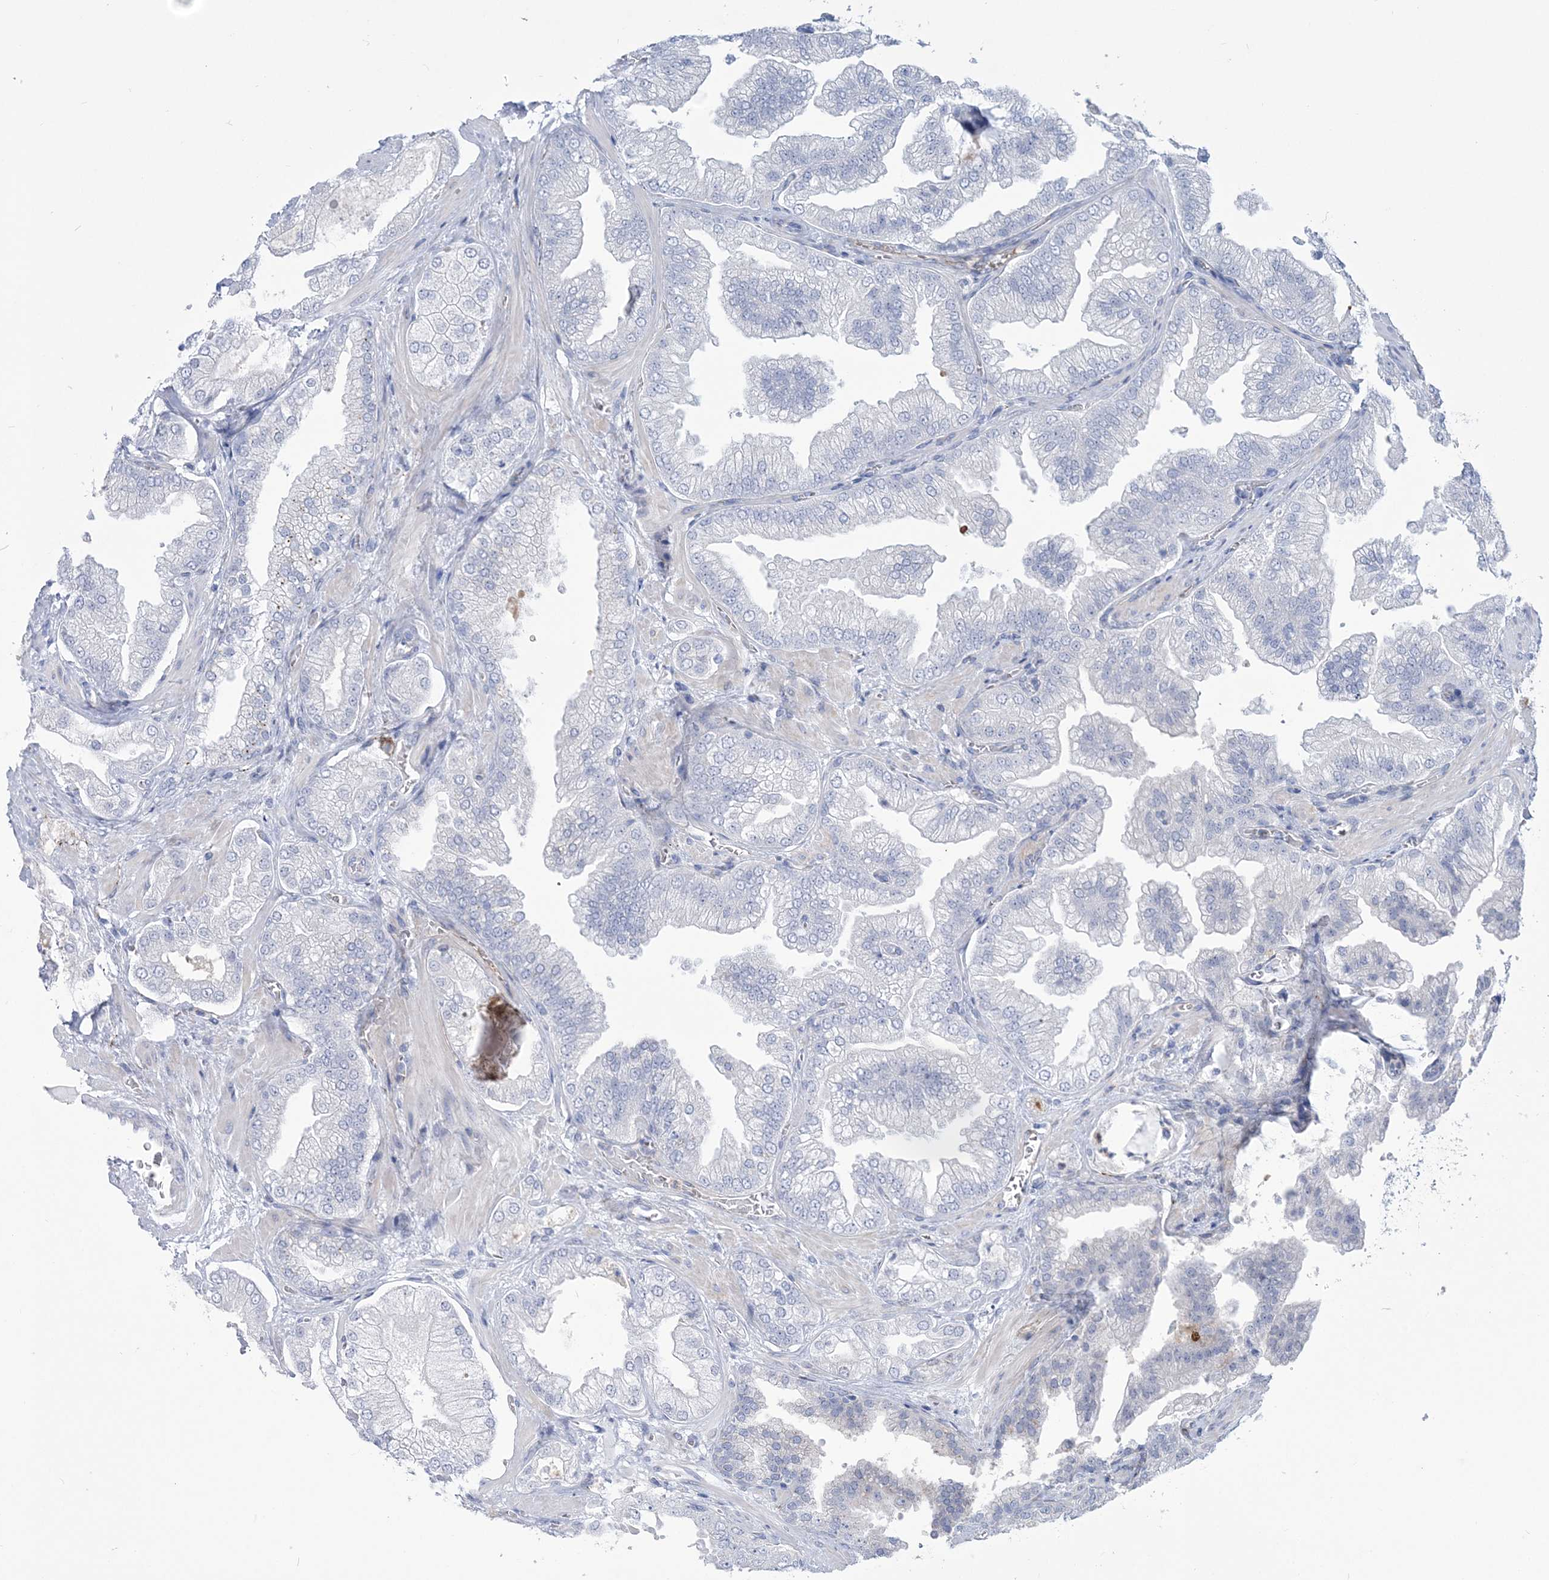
{"staining": {"intensity": "negative", "quantity": "none", "location": "none"}, "tissue": "prostate cancer", "cell_type": "Tumor cells", "image_type": "cancer", "snomed": [{"axis": "morphology", "description": "Adenocarcinoma, High grade"}, {"axis": "topography", "description": "Prostate"}], "caption": "Immunohistochemistry histopathology image of high-grade adenocarcinoma (prostate) stained for a protein (brown), which reveals no positivity in tumor cells.", "gene": "RAB11FIP5", "patient": {"sex": "male", "age": 58}}